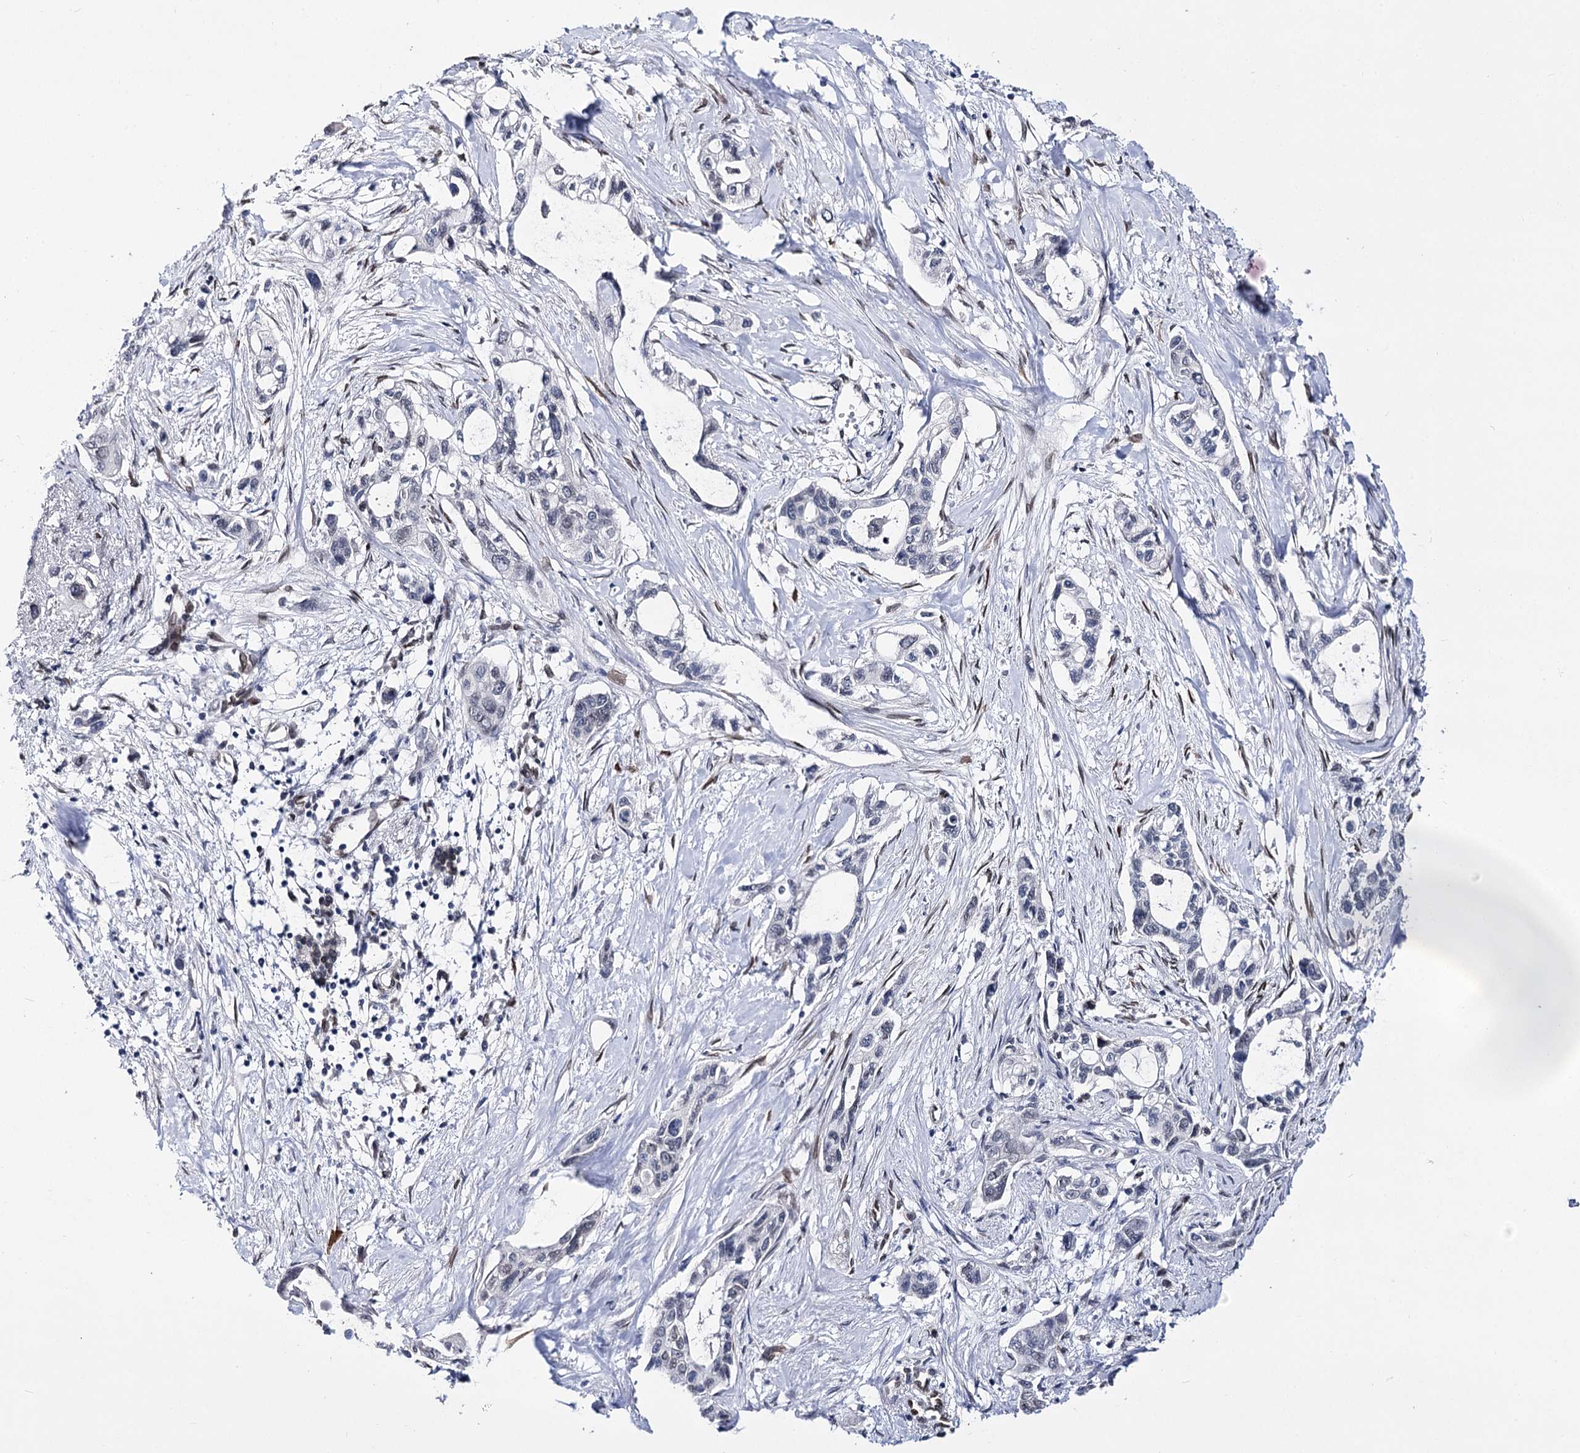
{"staining": {"intensity": "negative", "quantity": "none", "location": "none"}, "tissue": "pancreatic cancer", "cell_type": "Tumor cells", "image_type": "cancer", "snomed": [{"axis": "morphology", "description": "Adenocarcinoma, NOS"}, {"axis": "topography", "description": "Pancreas"}], "caption": "A high-resolution micrograph shows immunohistochemistry (IHC) staining of pancreatic cancer, which exhibits no significant staining in tumor cells.", "gene": "TMEM201", "patient": {"sex": "male", "age": 75}}